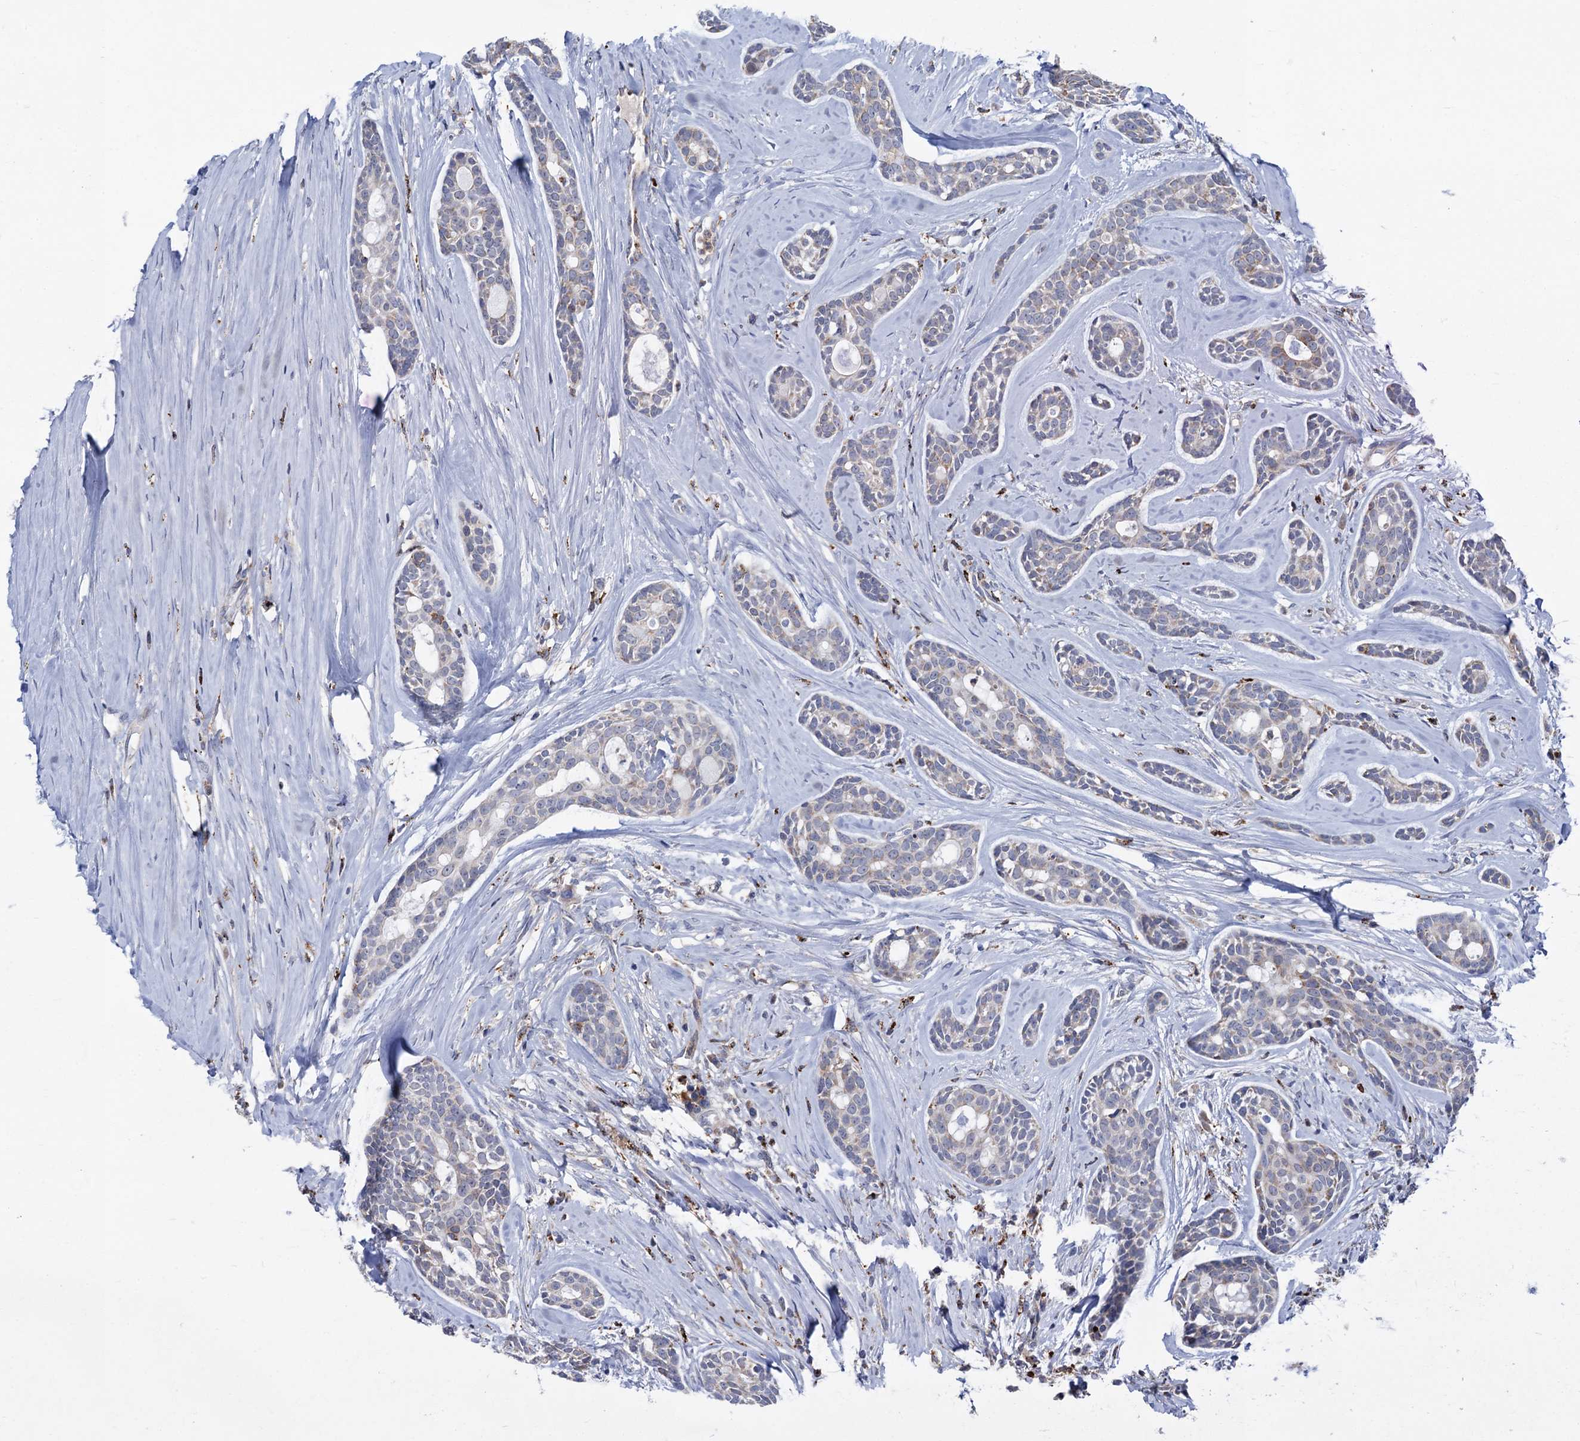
{"staining": {"intensity": "negative", "quantity": "none", "location": "none"}, "tissue": "head and neck cancer", "cell_type": "Tumor cells", "image_type": "cancer", "snomed": [{"axis": "morphology", "description": "Adenocarcinoma, NOS"}, {"axis": "topography", "description": "Subcutis"}, {"axis": "topography", "description": "Head-Neck"}], "caption": "Tumor cells are negative for protein expression in human head and neck adenocarcinoma.", "gene": "ANKS3", "patient": {"sex": "female", "age": 73}}